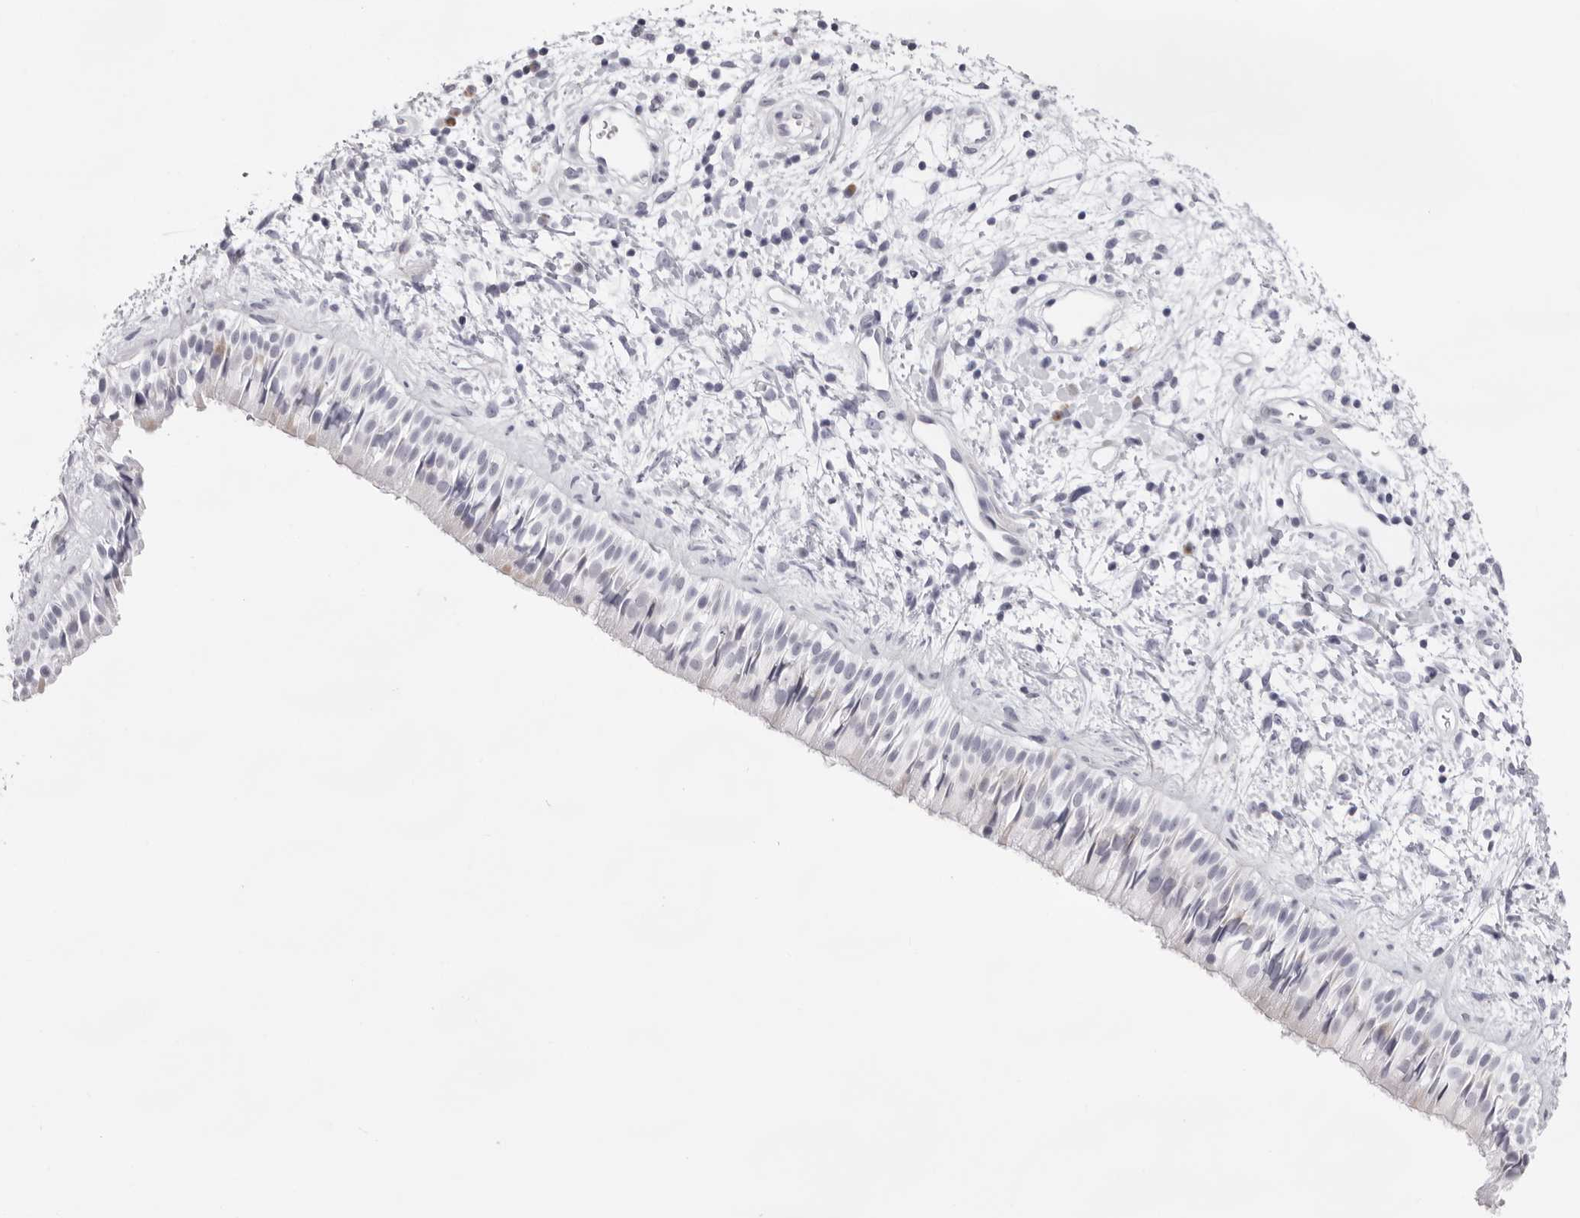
{"staining": {"intensity": "weak", "quantity": "<25%", "location": "cytoplasmic/membranous"}, "tissue": "nasopharynx", "cell_type": "Respiratory epithelial cells", "image_type": "normal", "snomed": [{"axis": "morphology", "description": "Normal tissue, NOS"}, {"axis": "topography", "description": "Nasopharynx"}], "caption": "This is a histopathology image of immunohistochemistry staining of benign nasopharynx, which shows no expression in respiratory epithelial cells.", "gene": "SMIM2", "patient": {"sex": "male", "age": 22}}